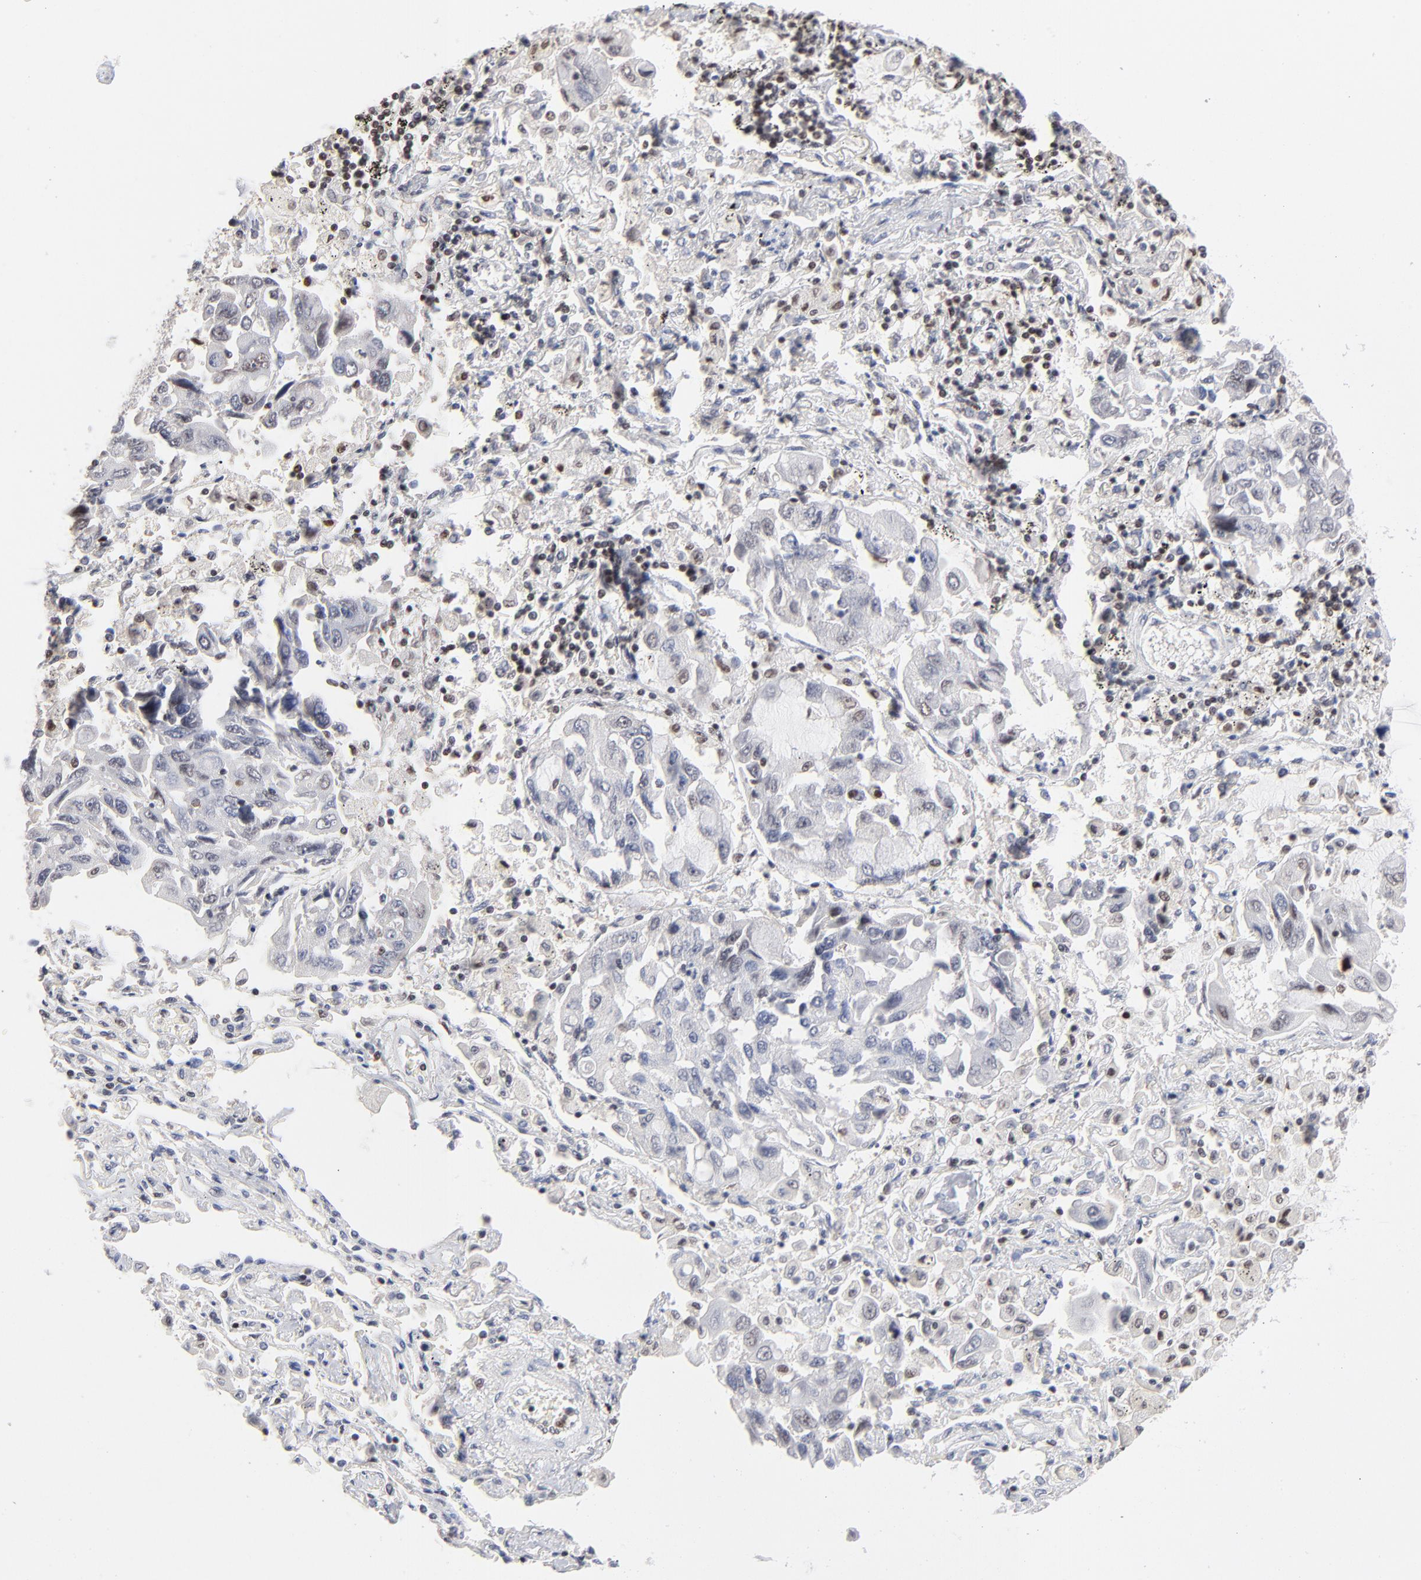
{"staining": {"intensity": "weak", "quantity": "<25%", "location": "nuclear"}, "tissue": "lung cancer", "cell_type": "Tumor cells", "image_type": "cancer", "snomed": [{"axis": "morphology", "description": "Adenocarcinoma, NOS"}, {"axis": "topography", "description": "Lung"}], "caption": "Tumor cells are negative for brown protein staining in adenocarcinoma (lung).", "gene": "MAX", "patient": {"sex": "male", "age": 64}}